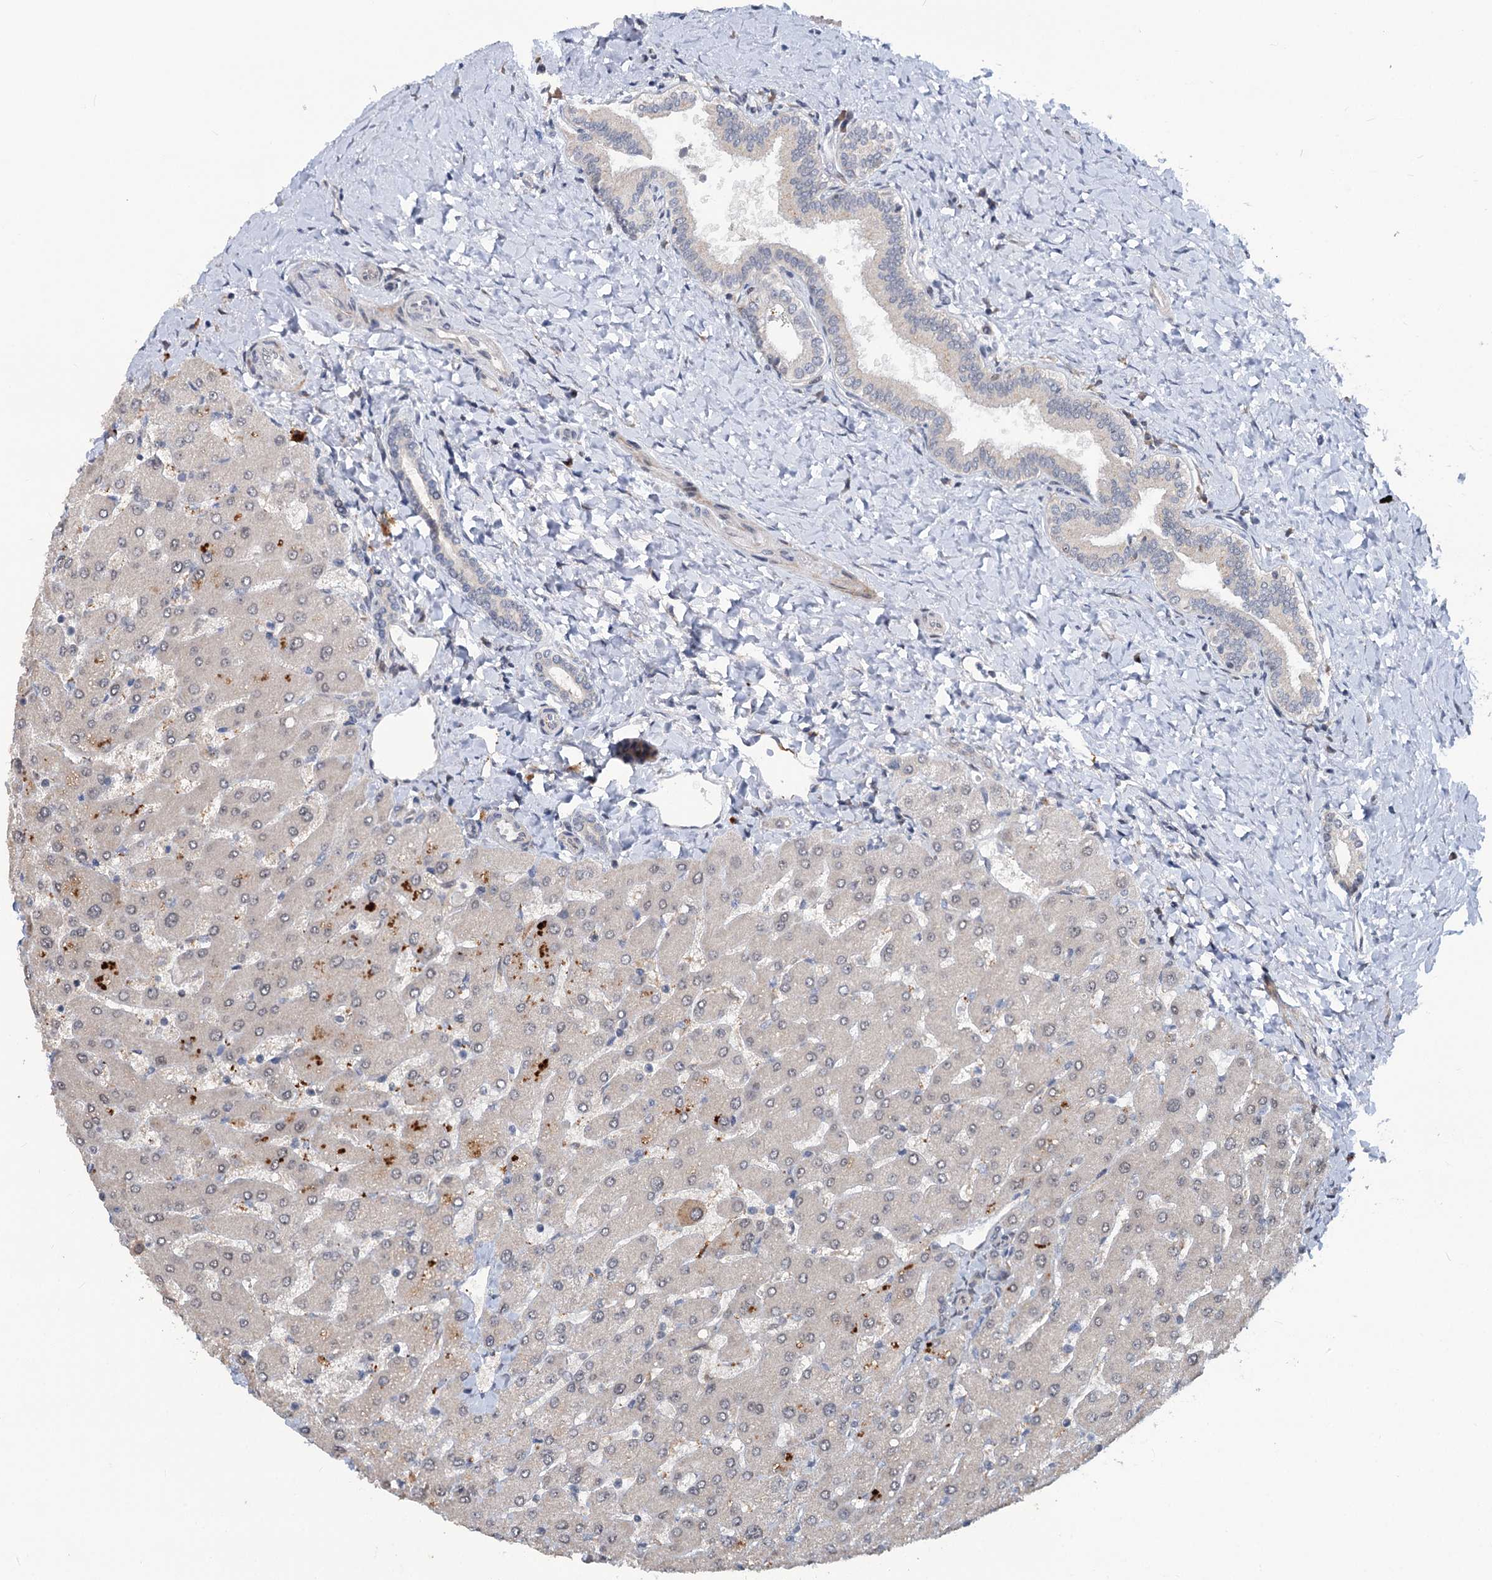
{"staining": {"intensity": "negative", "quantity": "none", "location": "none"}, "tissue": "liver", "cell_type": "Cholangiocytes", "image_type": "normal", "snomed": [{"axis": "morphology", "description": "Normal tissue, NOS"}, {"axis": "topography", "description": "Liver"}], "caption": "Human liver stained for a protein using immunohistochemistry (IHC) displays no positivity in cholangiocytes.", "gene": "PHF8", "patient": {"sex": "male", "age": 55}}